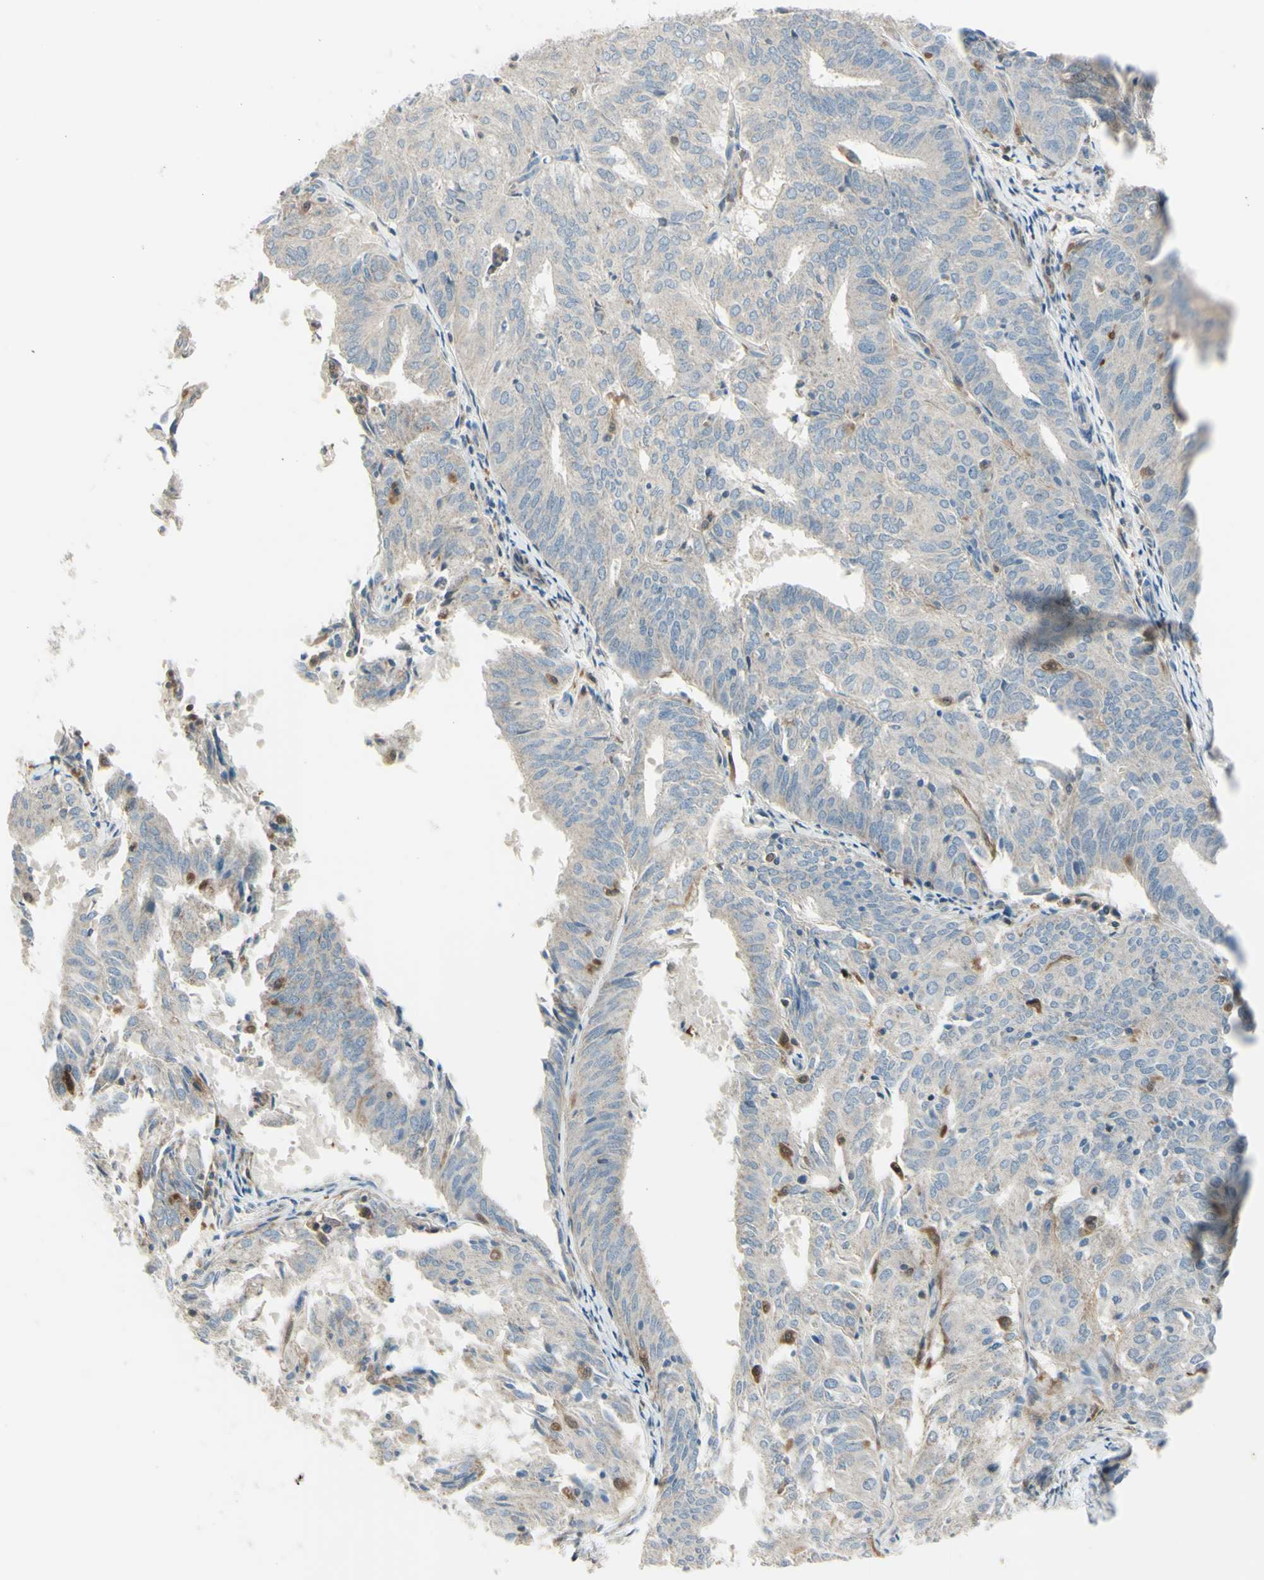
{"staining": {"intensity": "weak", "quantity": ">75%", "location": "cytoplasmic/membranous"}, "tissue": "endometrial cancer", "cell_type": "Tumor cells", "image_type": "cancer", "snomed": [{"axis": "morphology", "description": "Adenocarcinoma, NOS"}, {"axis": "topography", "description": "Uterus"}], "caption": "Weak cytoplasmic/membranous protein positivity is appreciated in approximately >75% of tumor cells in adenocarcinoma (endometrial).", "gene": "CYRIB", "patient": {"sex": "female", "age": 60}}